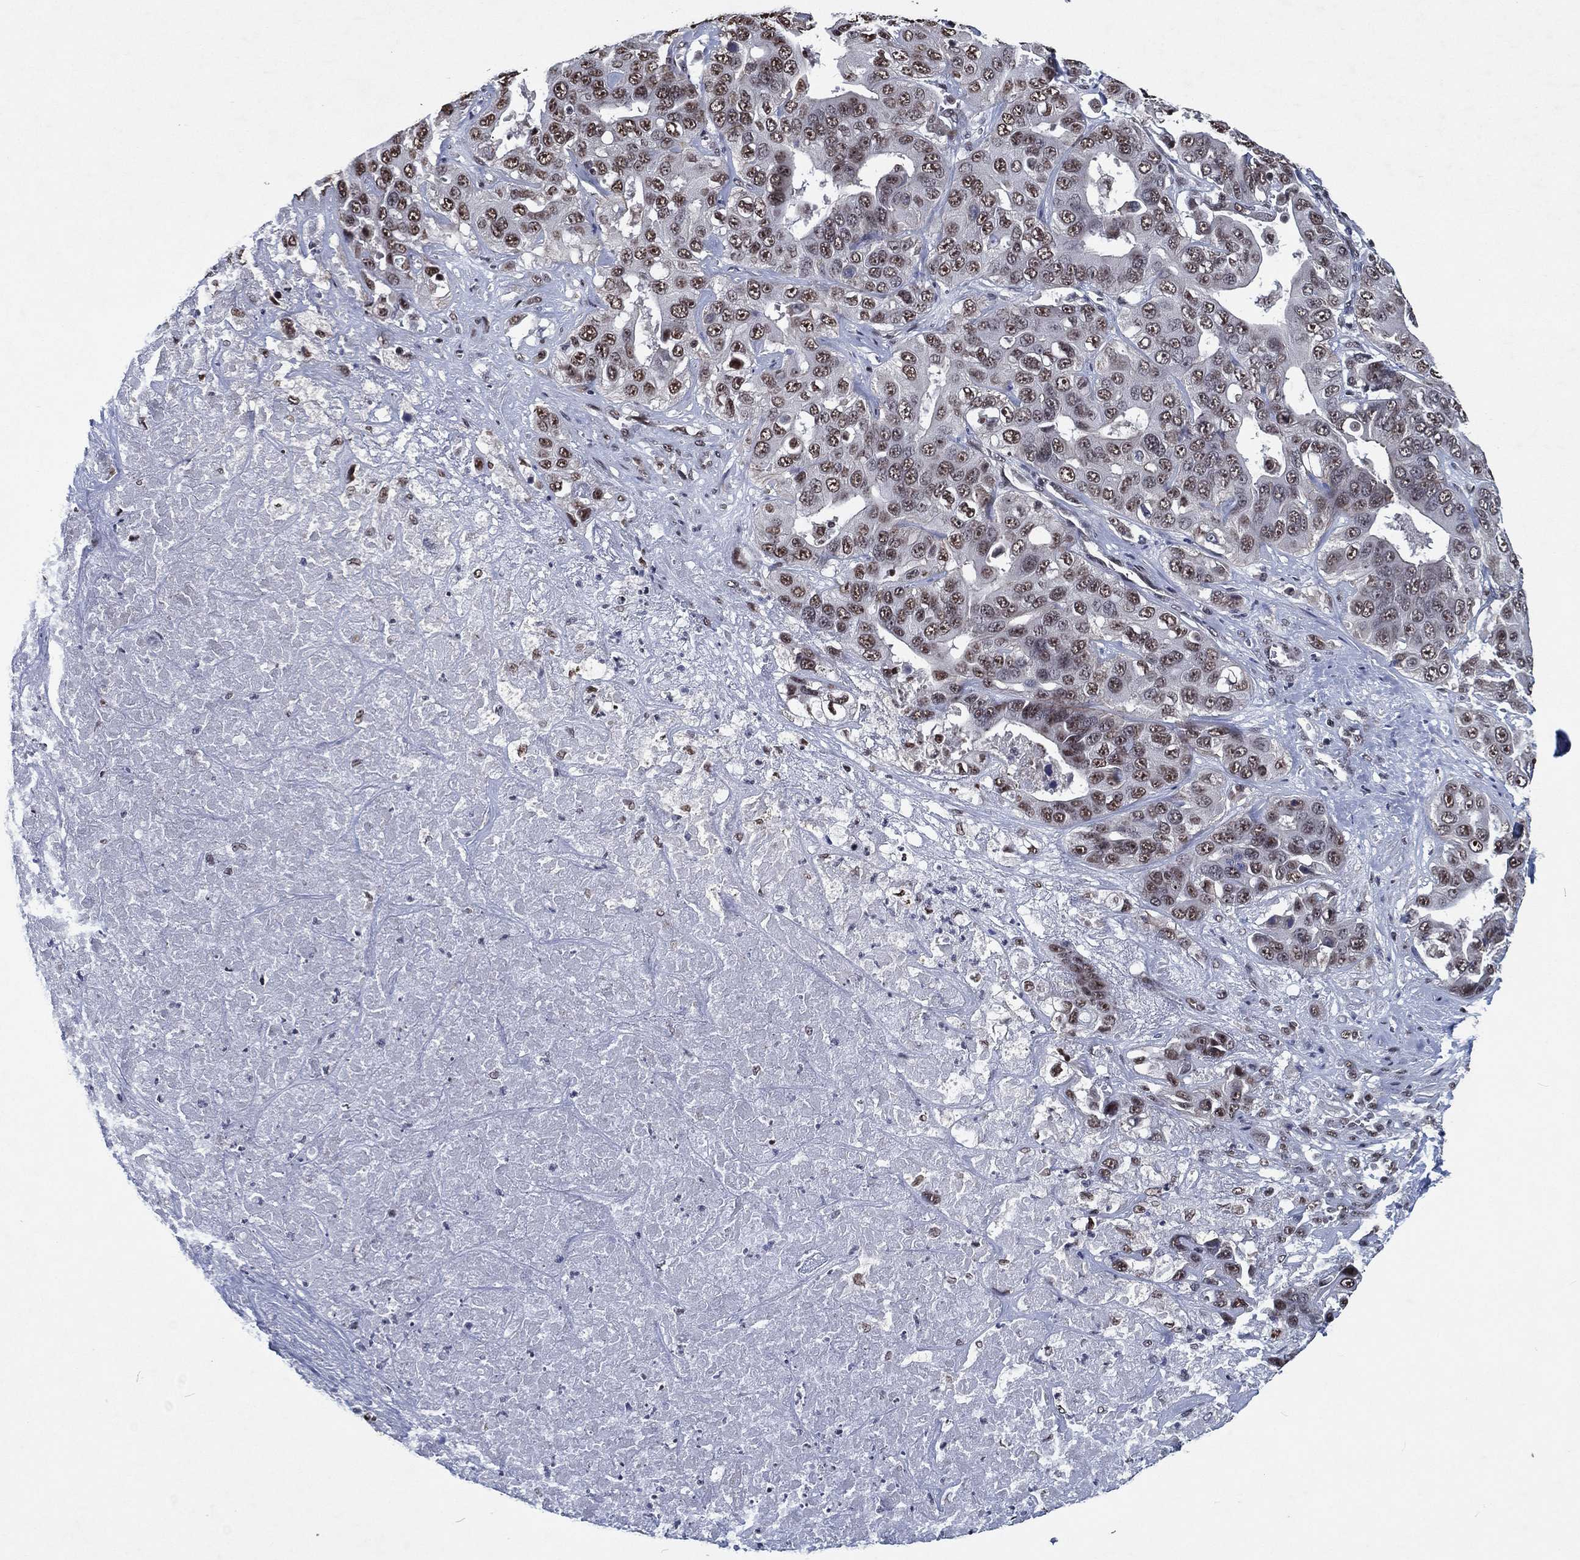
{"staining": {"intensity": "moderate", "quantity": "<25%", "location": "nuclear"}, "tissue": "liver cancer", "cell_type": "Tumor cells", "image_type": "cancer", "snomed": [{"axis": "morphology", "description": "Cholangiocarcinoma"}, {"axis": "topography", "description": "Liver"}], "caption": "A high-resolution histopathology image shows immunohistochemistry staining of liver cholangiocarcinoma, which shows moderate nuclear positivity in about <25% of tumor cells. The protein of interest is stained brown, and the nuclei are stained in blue (DAB (3,3'-diaminobenzidine) IHC with brightfield microscopy, high magnification).", "gene": "ZBTB42", "patient": {"sex": "female", "age": 52}}